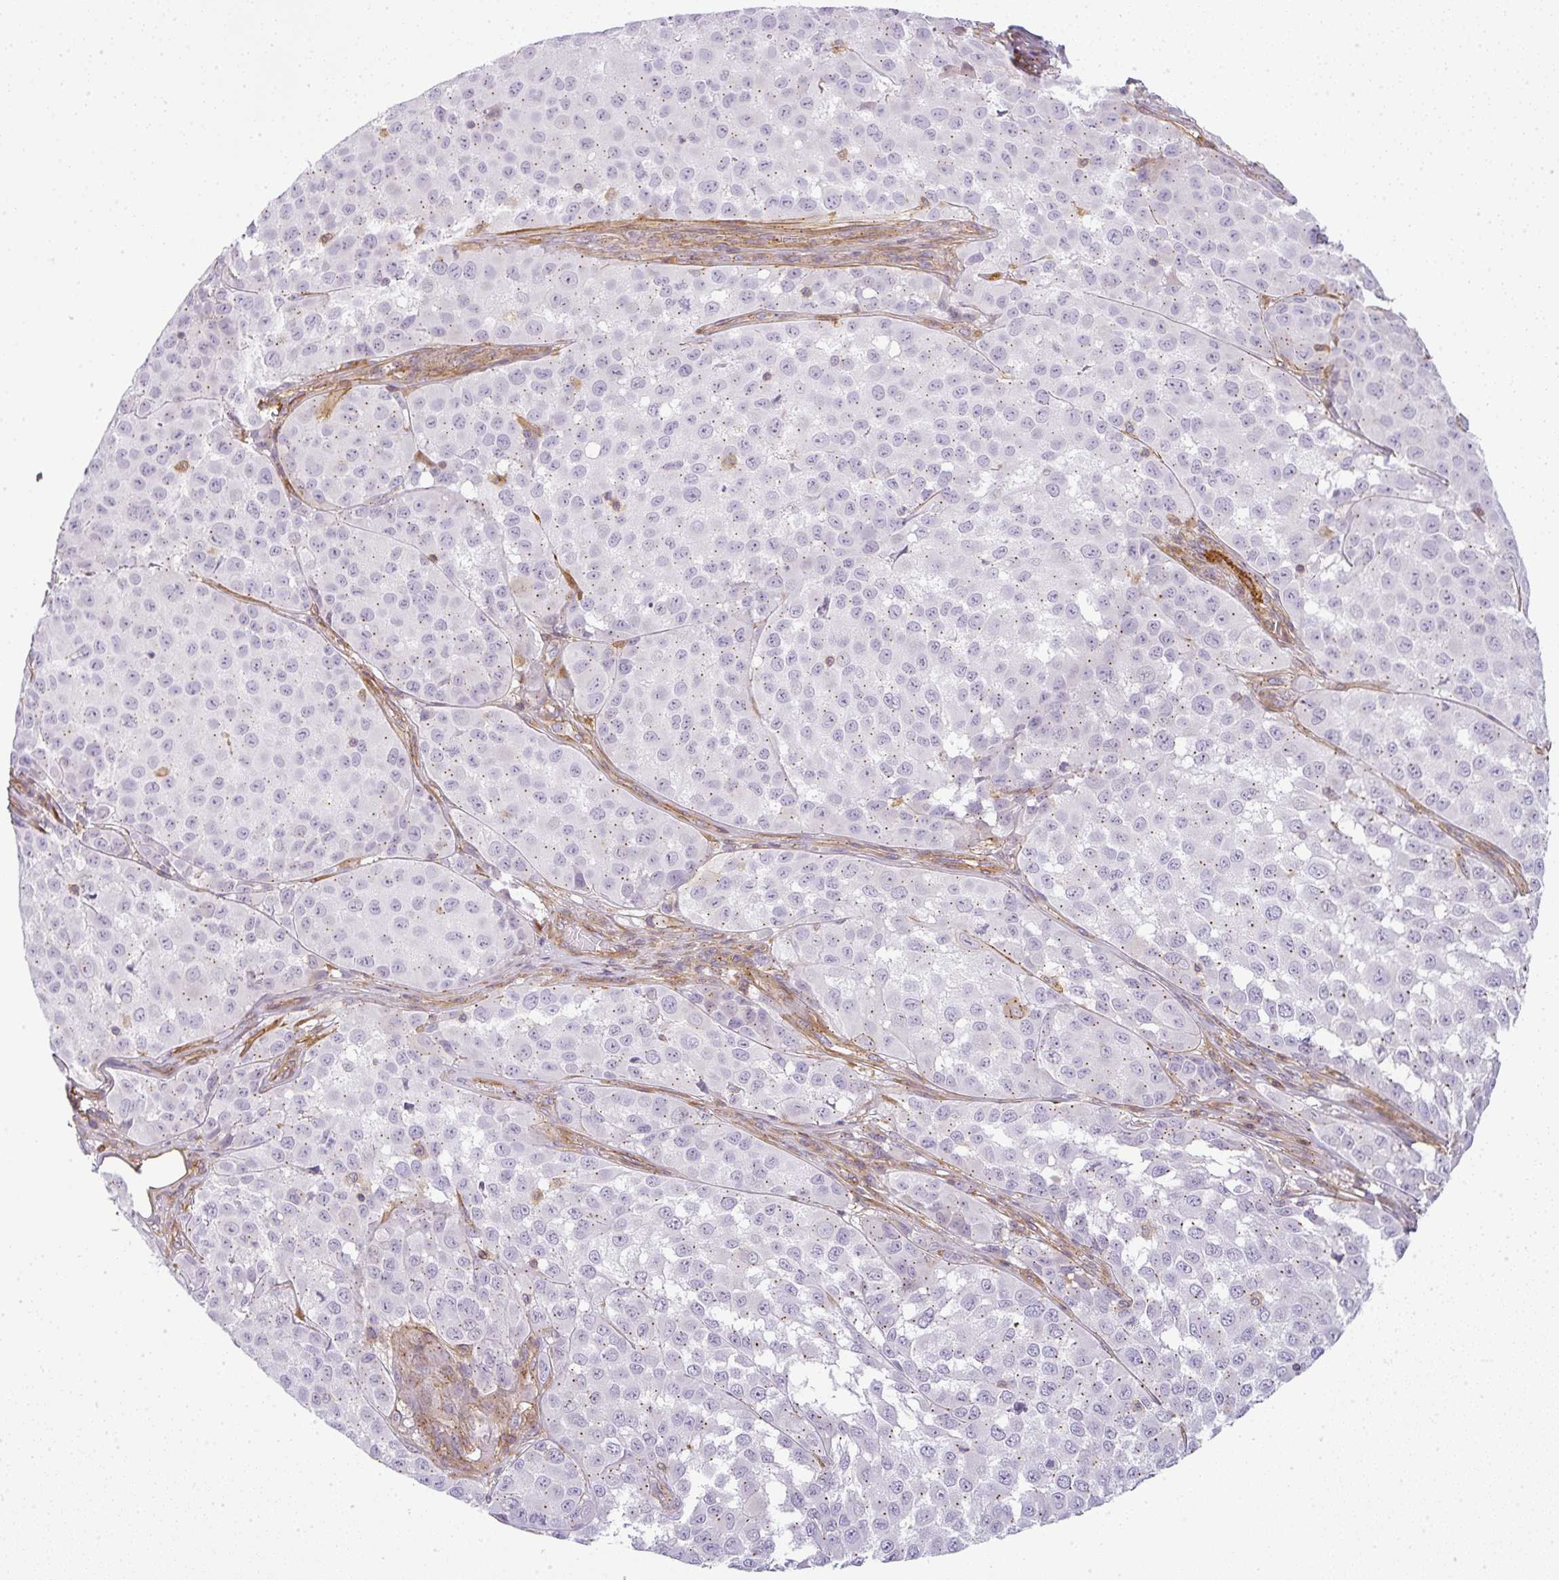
{"staining": {"intensity": "negative", "quantity": "none", "location": "none"}, "tissue": "melanoma", "cell_type": "Tumor cells", "image_type": "cancer", "snomed": [{"axis": "morphology", "description": "Malignant melanoma, NOS"}, {"axis": "topography", "description": "Skin"}], "caption": "Immunohistochemical staining of malignant melanoma displays no significant staining in tumor cells.", "gene": "SULF1", "patient": {"sex": "male", "age": 64}}